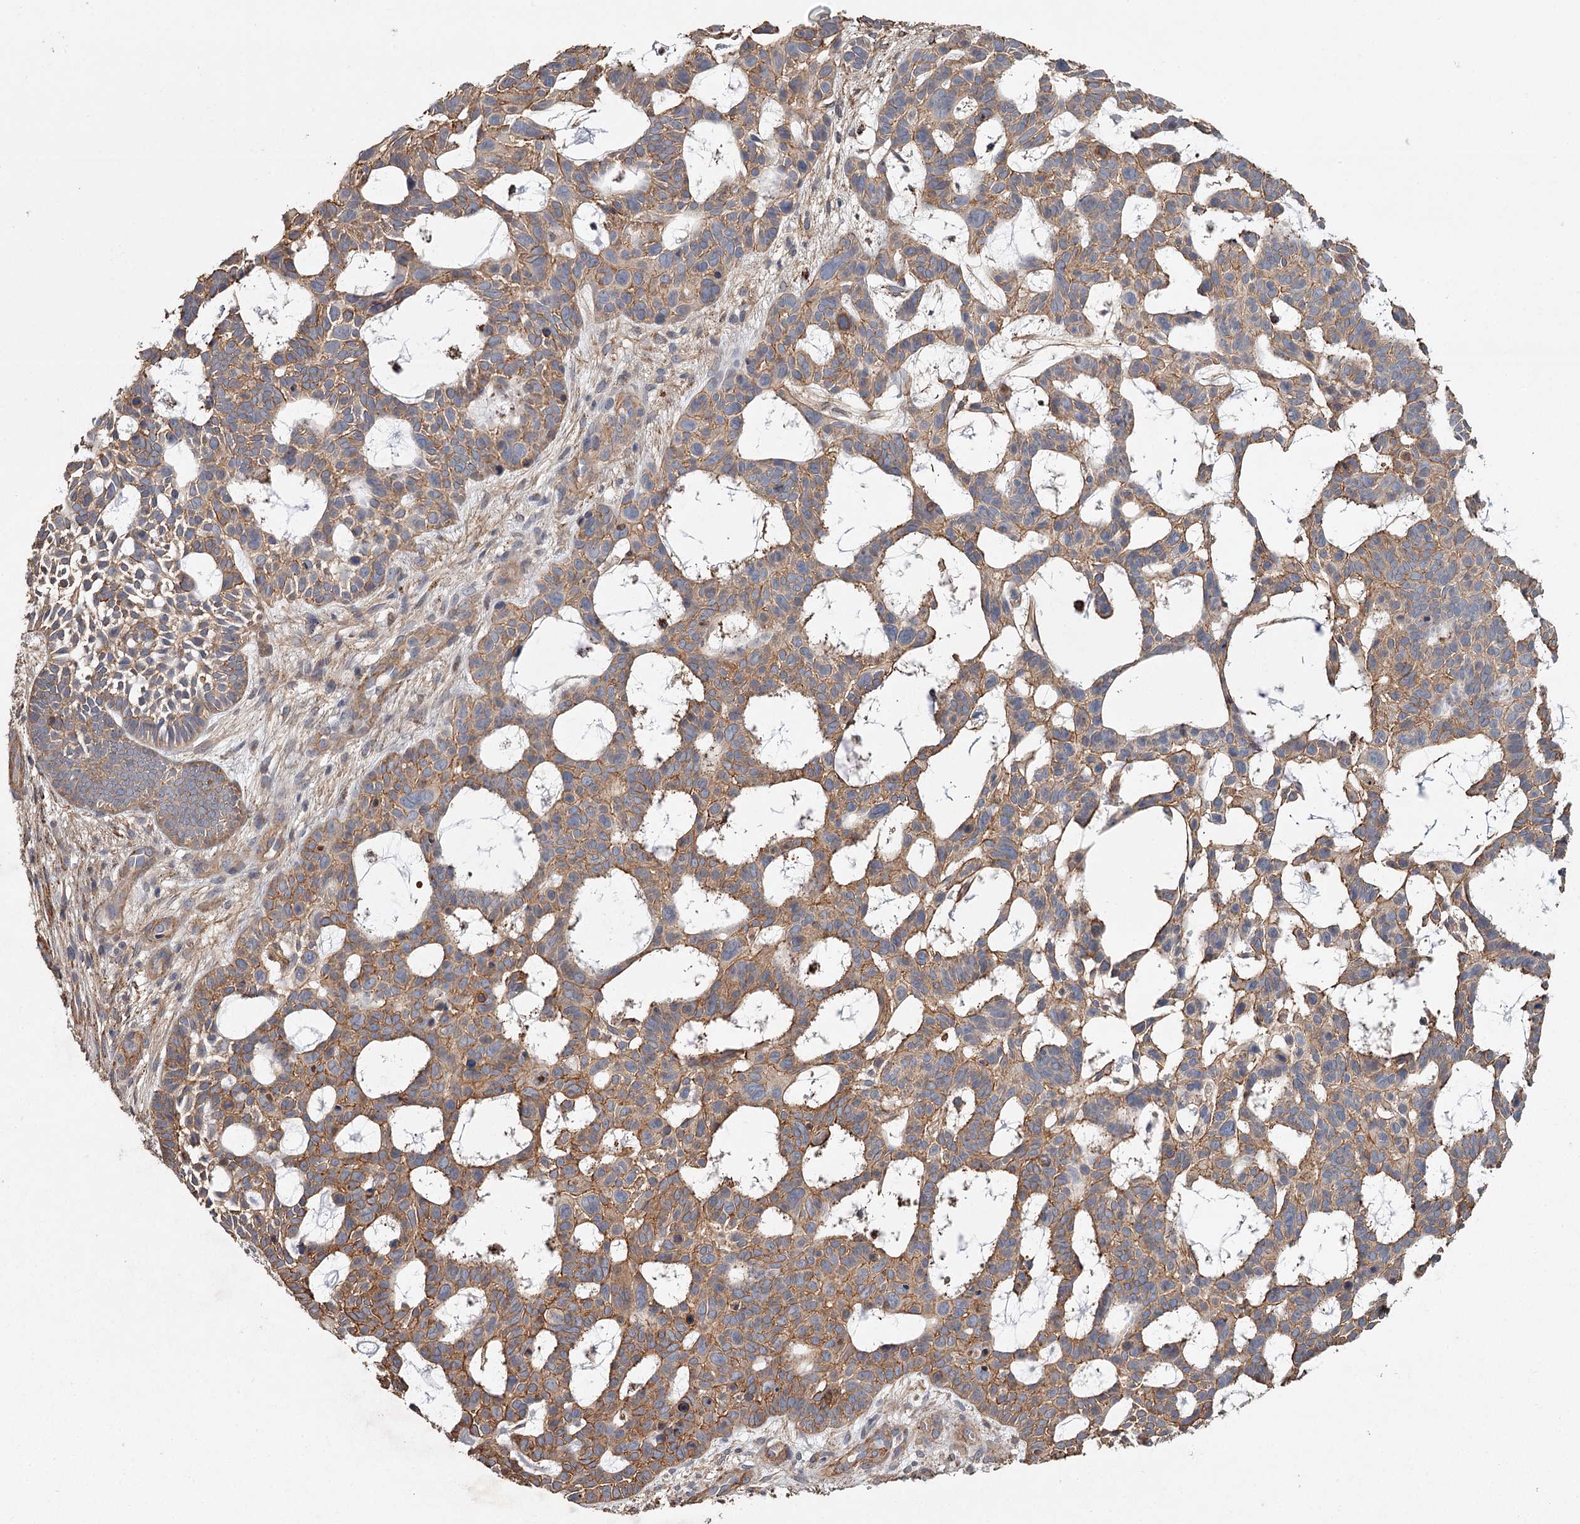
{"staining": {"intensity": "moderate", "quantity": ">75%", "location": "cytoplasmic/membranous"}, "tissue": "skin cancer", "cell_type": "Tumor cells", "image_type": "cancer", "snomed": [{"axis": "morphology", "description": "Basal cell carcinoma"}, {"axis": "topography", "description": "Skin"}], "caption": "This is an image of IHC staining of skin cancer (basal cell carcinoma), which shows moderate staining in the cytoplasmic/membranous of tumor cells.", "gene": "DHRS9", "patient": {"sex": "male", "age": 89}}